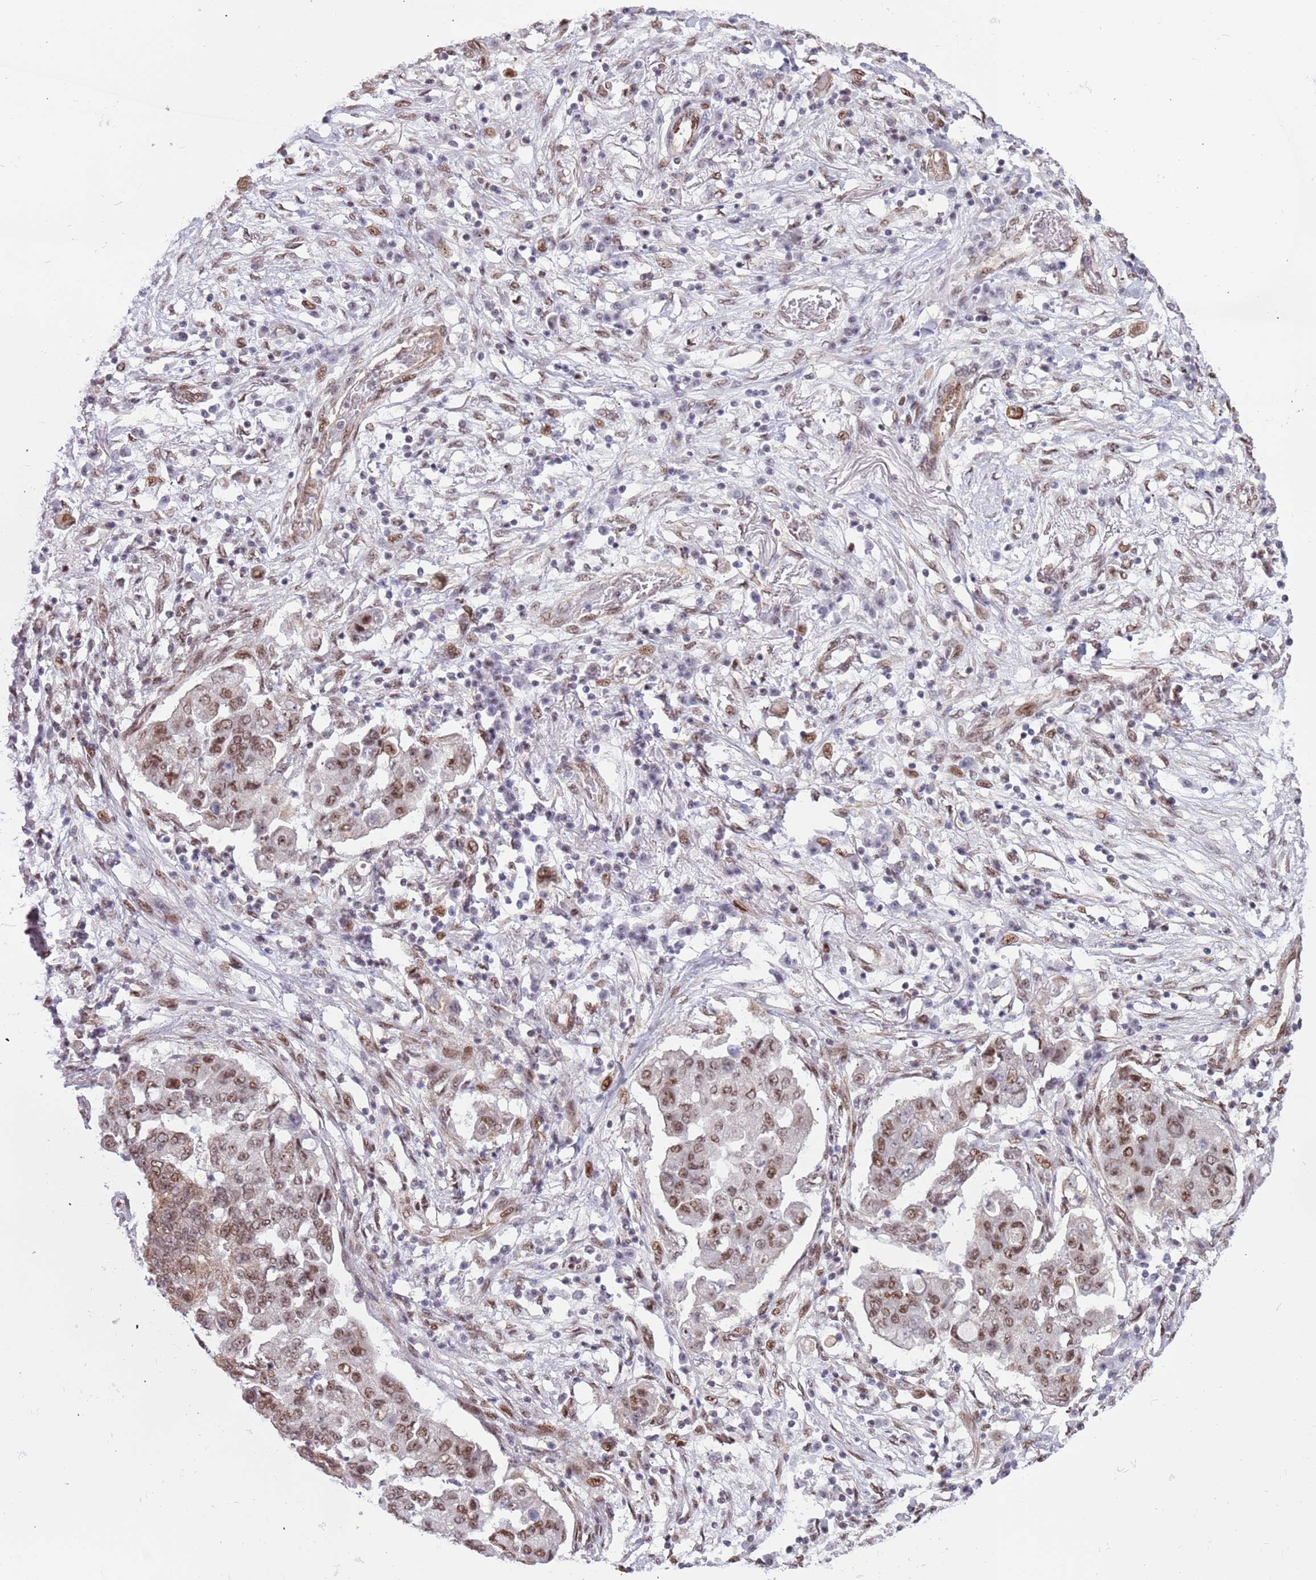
{"staining": {"intensity": "moderate", "quantity": ">75%", "location": "nuclear"}, "tissue": "lung cancer", "cell_type": "Tumor cells", "image_type": "cancer", "snomed": [{"axis": "morphology", "description": "Squamous cell carcinoma, NOS"}, {"axis": "topography", "description": "Lung"}], "caption": "DAB (3,3'-diaminobenzidine) immunohistochemical staining of lung cancer (squamous cell carcinoma) displays moderate nuclear protein expression in about >75% of tumor cells.", "gene": "LRMDA", "patient": {"sex": "male", "age": 74}}